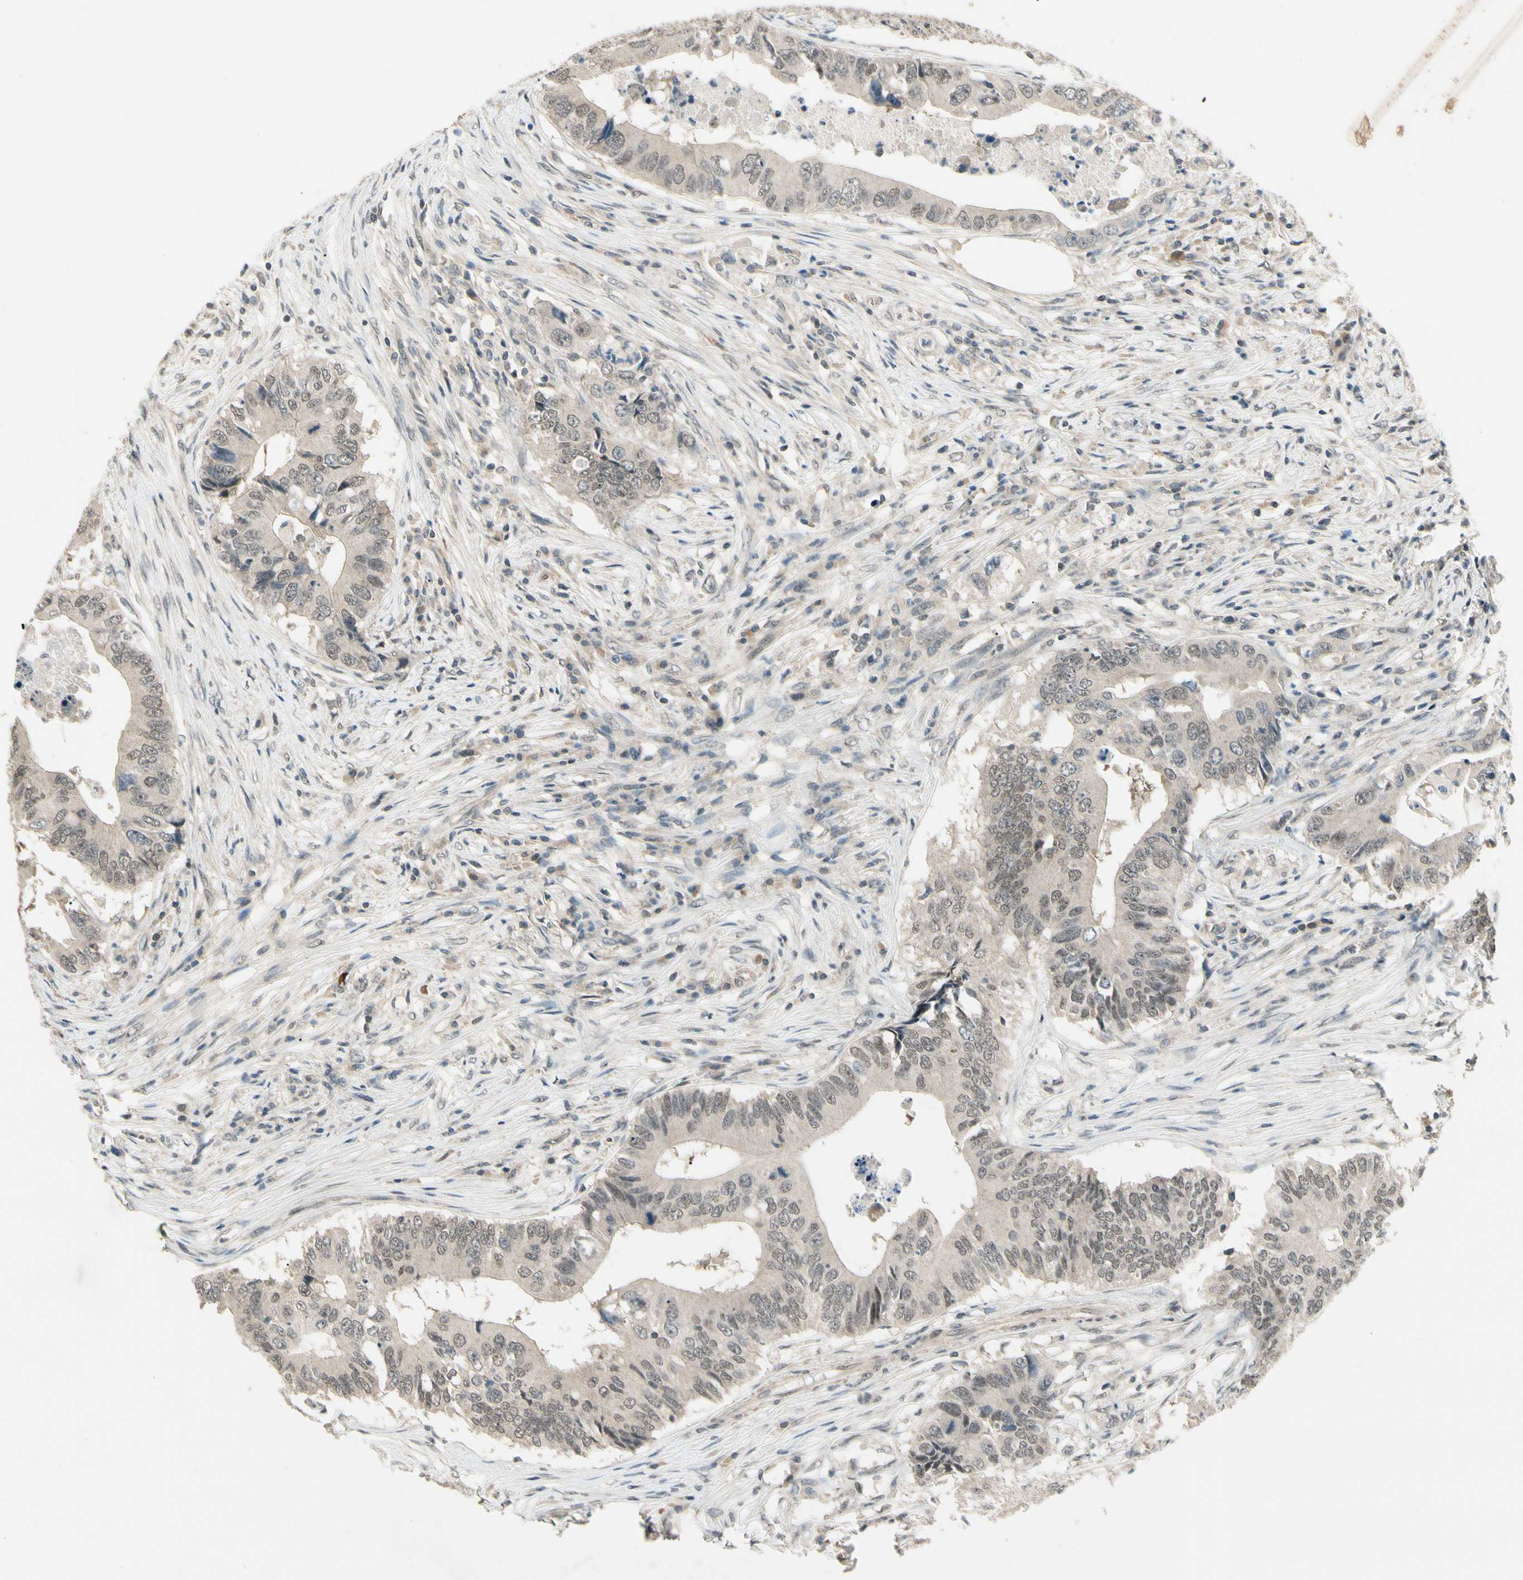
{"staining": {"intensity": "weak", "quantity": "25%-75%", "location": "cytoplasmic/membranous,nuclear"}, "tissue": "colorectal cancer", "cell_type": "Tumor cells", "image_type": "cancer", "snomed": [{"axis": "morphology", "description": "Adenocarcinoma, NOS"}, {"axis": "topography", "description": "Colon"}], "caption": "Immunohistochemical staining of human colorectal cancer (adenocarcinoma) displays weak cytoplasmic/membranous and nuclear protein expression in approximately 25%-75% of tumor cells.", "gene": "ZSCAN12", "patient": {"sex": "male", "age": 71}}